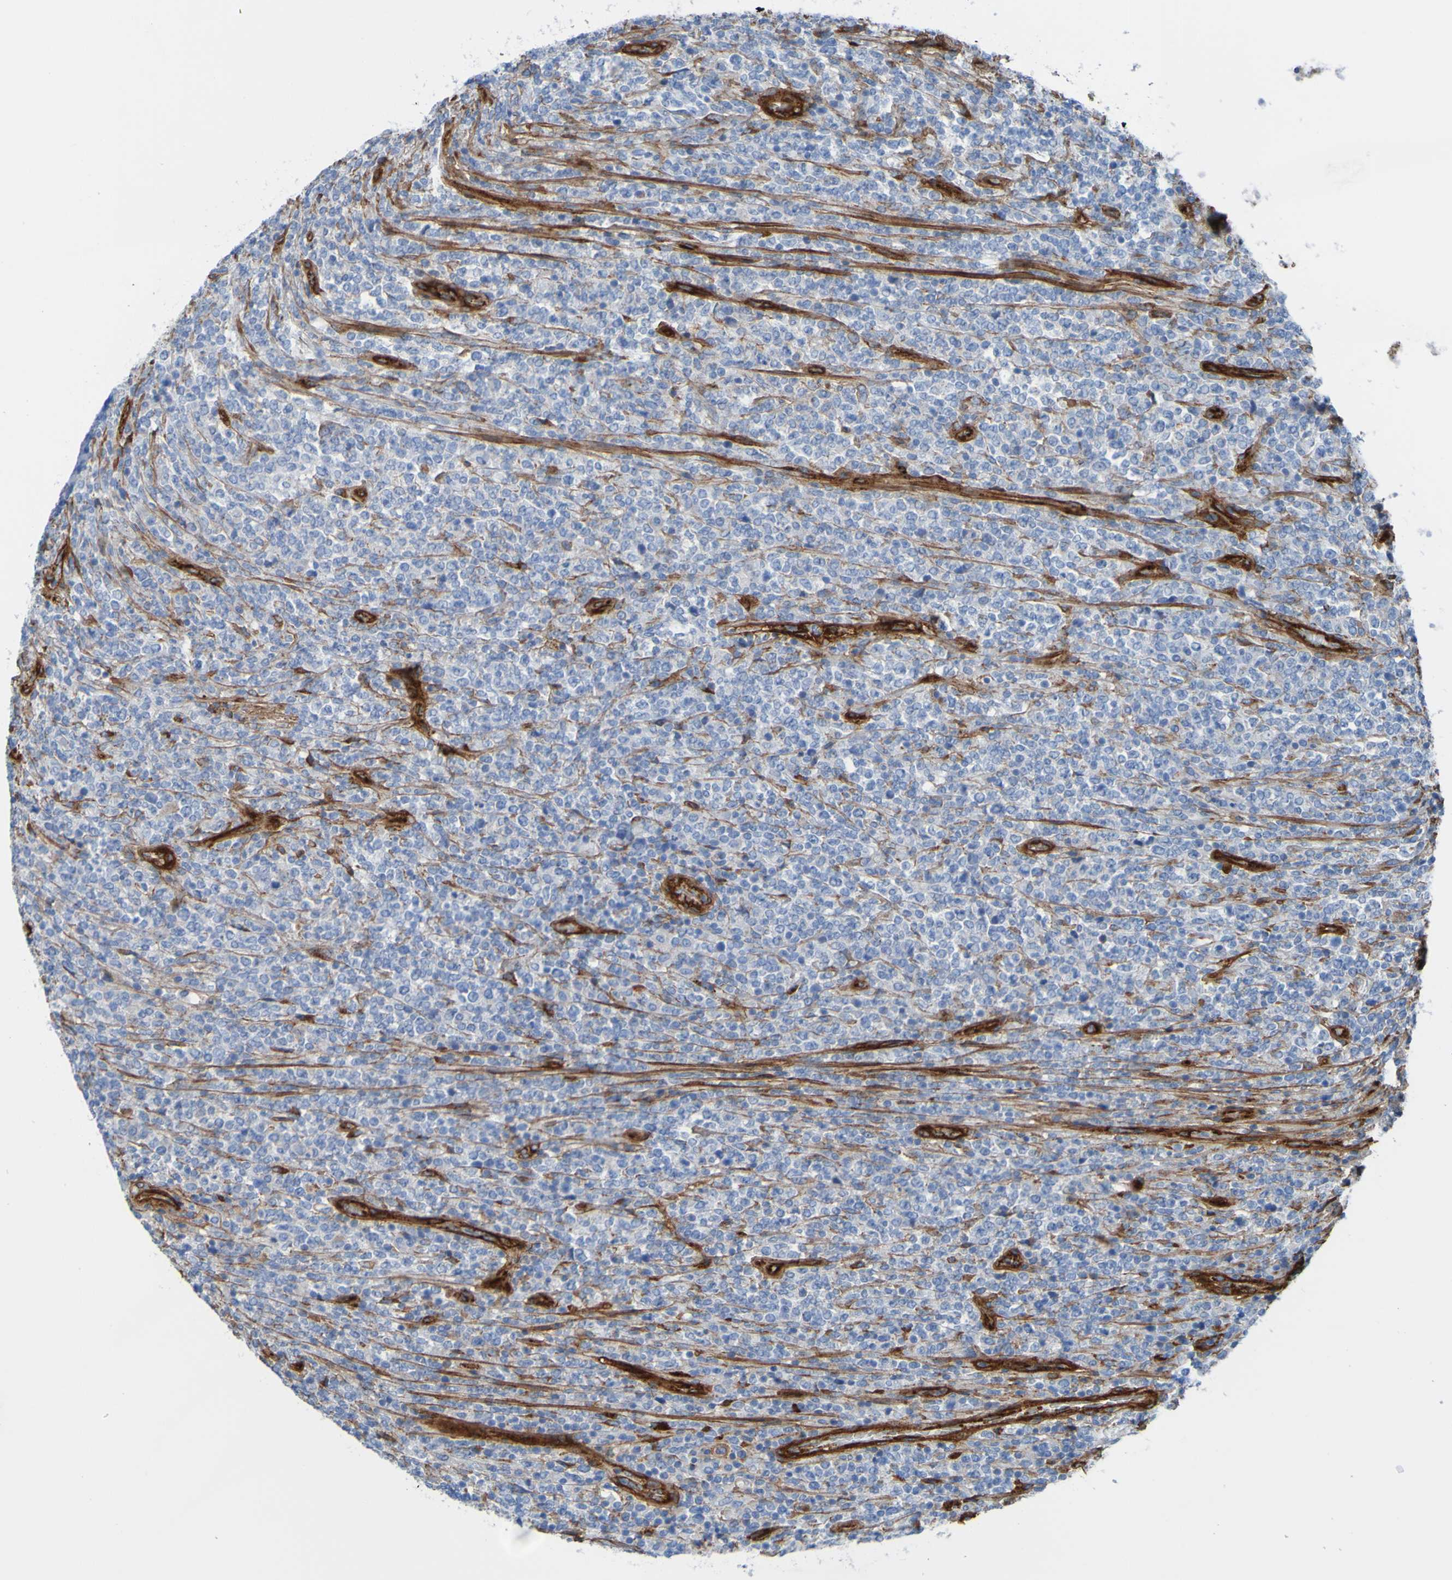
{"staining": {"intensity": "negative", "quantity": "none", "location": "none"}, "tissue": "lymphoma", "cell_type": "Tumor cells", "image_type": "cancer", "snomed": [{"axis": "morphology", "description": "Malignant lymphoma, non-Hodgkin's type, High grade"}, {"axis": "topography", "description": "Soft tissue"}], "caption": "Human high-grade malignant lymphoma, non-Hodgkin's type stained for a protein using immunohistochemistry shows no expression in tumor cells.", "gene": "COL4A2", "patient": {"sex": "male", "age": 18}}